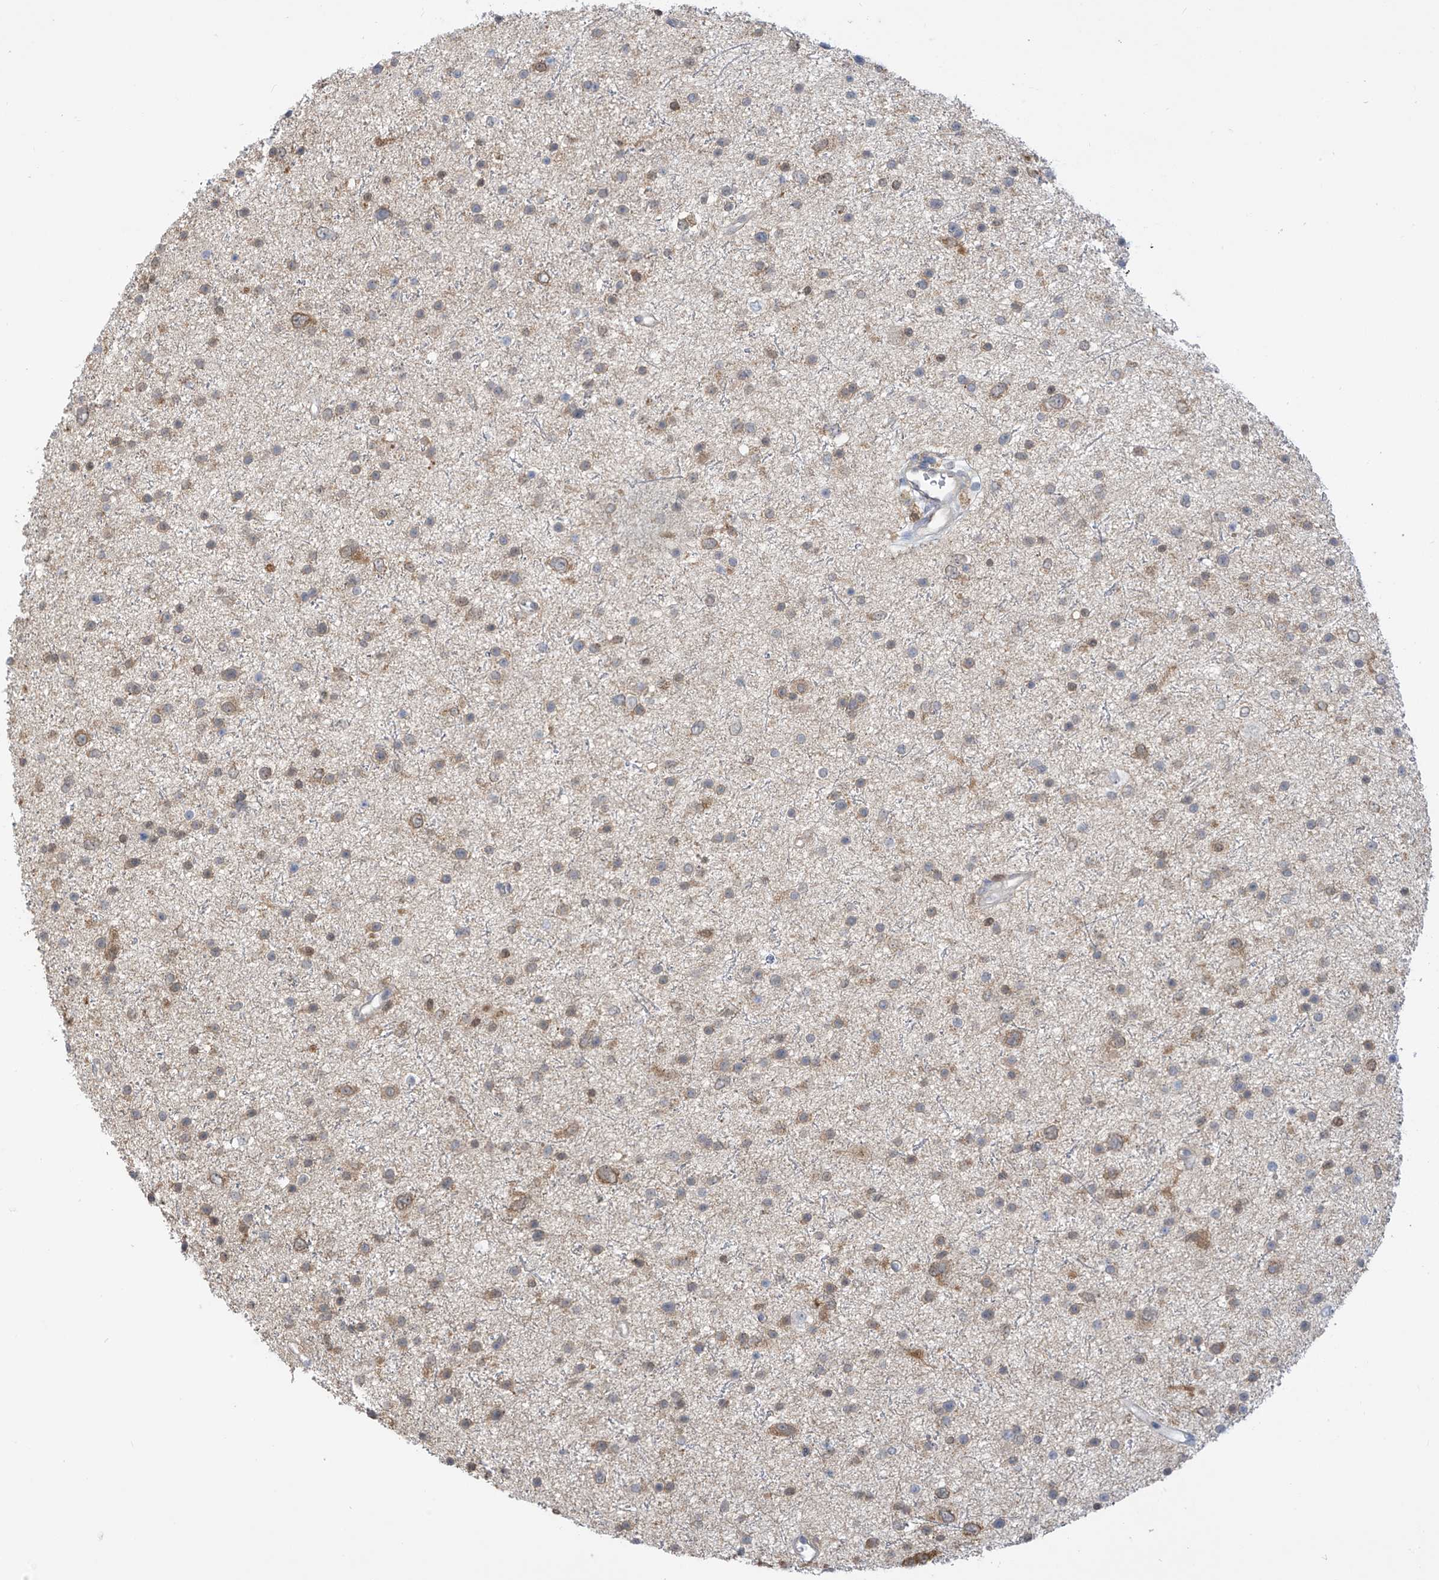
{"staining": {"intensity": "weak", "quantity": "25%-75%", "location": "cytoplasmic/membranous"}, "tissue": "glioma", "cell_type": "Tumor cells", "image_type": "cancer", "snomed": [{"axis": "morphology", "description": "Glioma, malignant, Low grade"}, {"axis": "topography", "description": "Brain"}], "caption": "This is an image of immunohistochemistry (IHC) staining of malignant low-grade glioma, which shows weak positivity in the cytoplasmic/membranous of tumor cells.", "gene": "IDH1", "patient": {"sex": "female", "age": 37}}